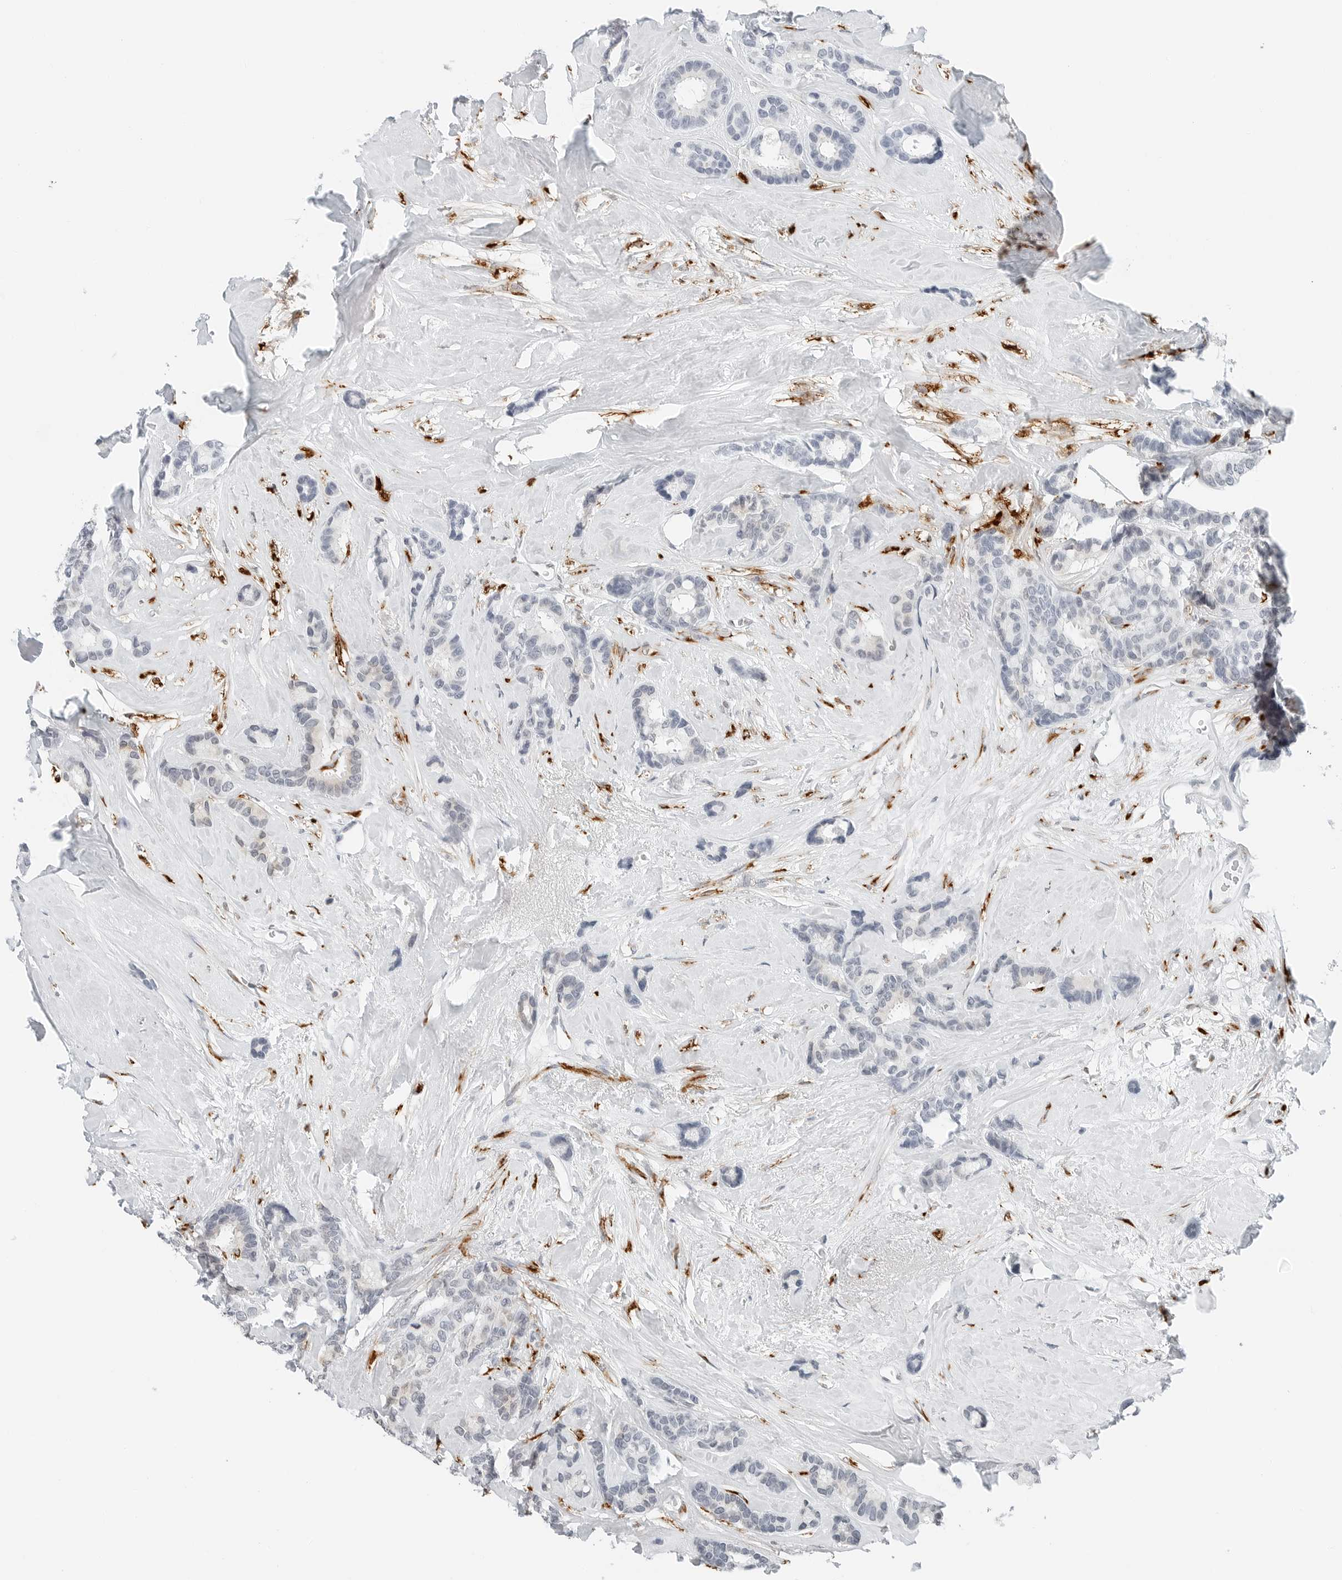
{"staining": {"intensity": "negative", "quantity": "none", "location": "none"}, "tissue": "breast cancer", "cell_type": "Tumor cells", "image_type": "cancer", "snomed": [{"axis": "morphology", "description": "Duct carcinoma"}, {"axis": "topography", "description": "Breast"}], "caption": "Immunohistochemistry (IHC) photomicrograph of human breast intraductal carcinoma stained for a protein (brown), which exhibits no expression in tumor cells.", "gene": "P4HA2", "patient": {"sex": "female", "age": 87}}